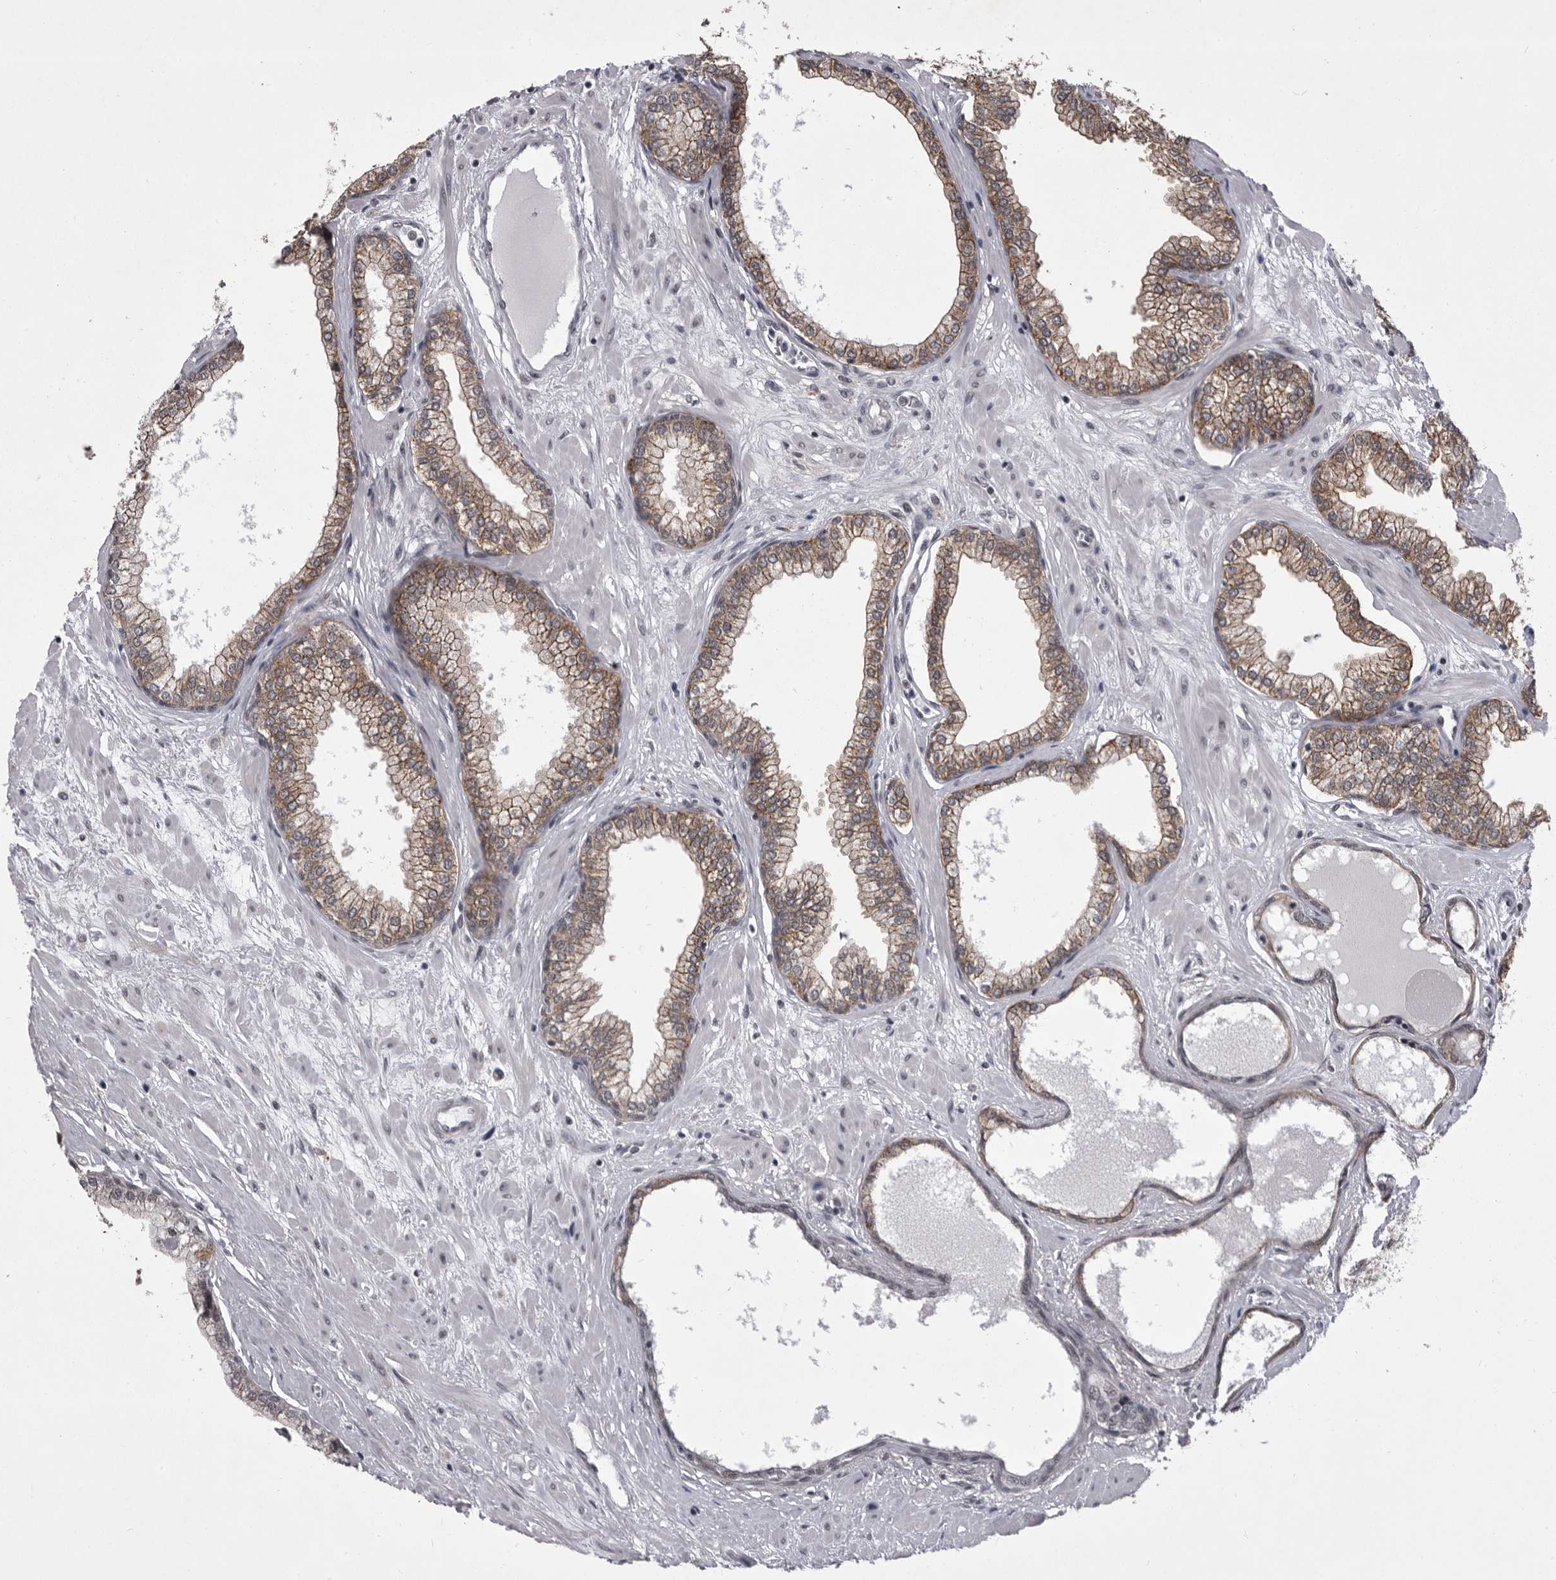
{"staining": {"intensity": "weak", "quantity": "25%-75%", "location": "cytoplasmic/membranous"}, "tissue": "prostate", "cell_type": "Glandular cells", "image_type": "normal", "snomed": [{"axis": "morphology", "description": "Normal tissue, NOS"}, {"axis": "morphology", "description": "Urothelial carcinoma, Low grade"}, {"axis": "topography", "description": "Urinary bladder"}, {"axis": "topography", "description": "Prostate"}], "caption": "Protein staining demonstrates weak cytoplasmic/membranous staining in approximately 25%-75% of glandular cells in normal prostate. Nuclei are stained in blue.", "gene": "PRPF3", "patient": {"sex": "male", "age": 60}}